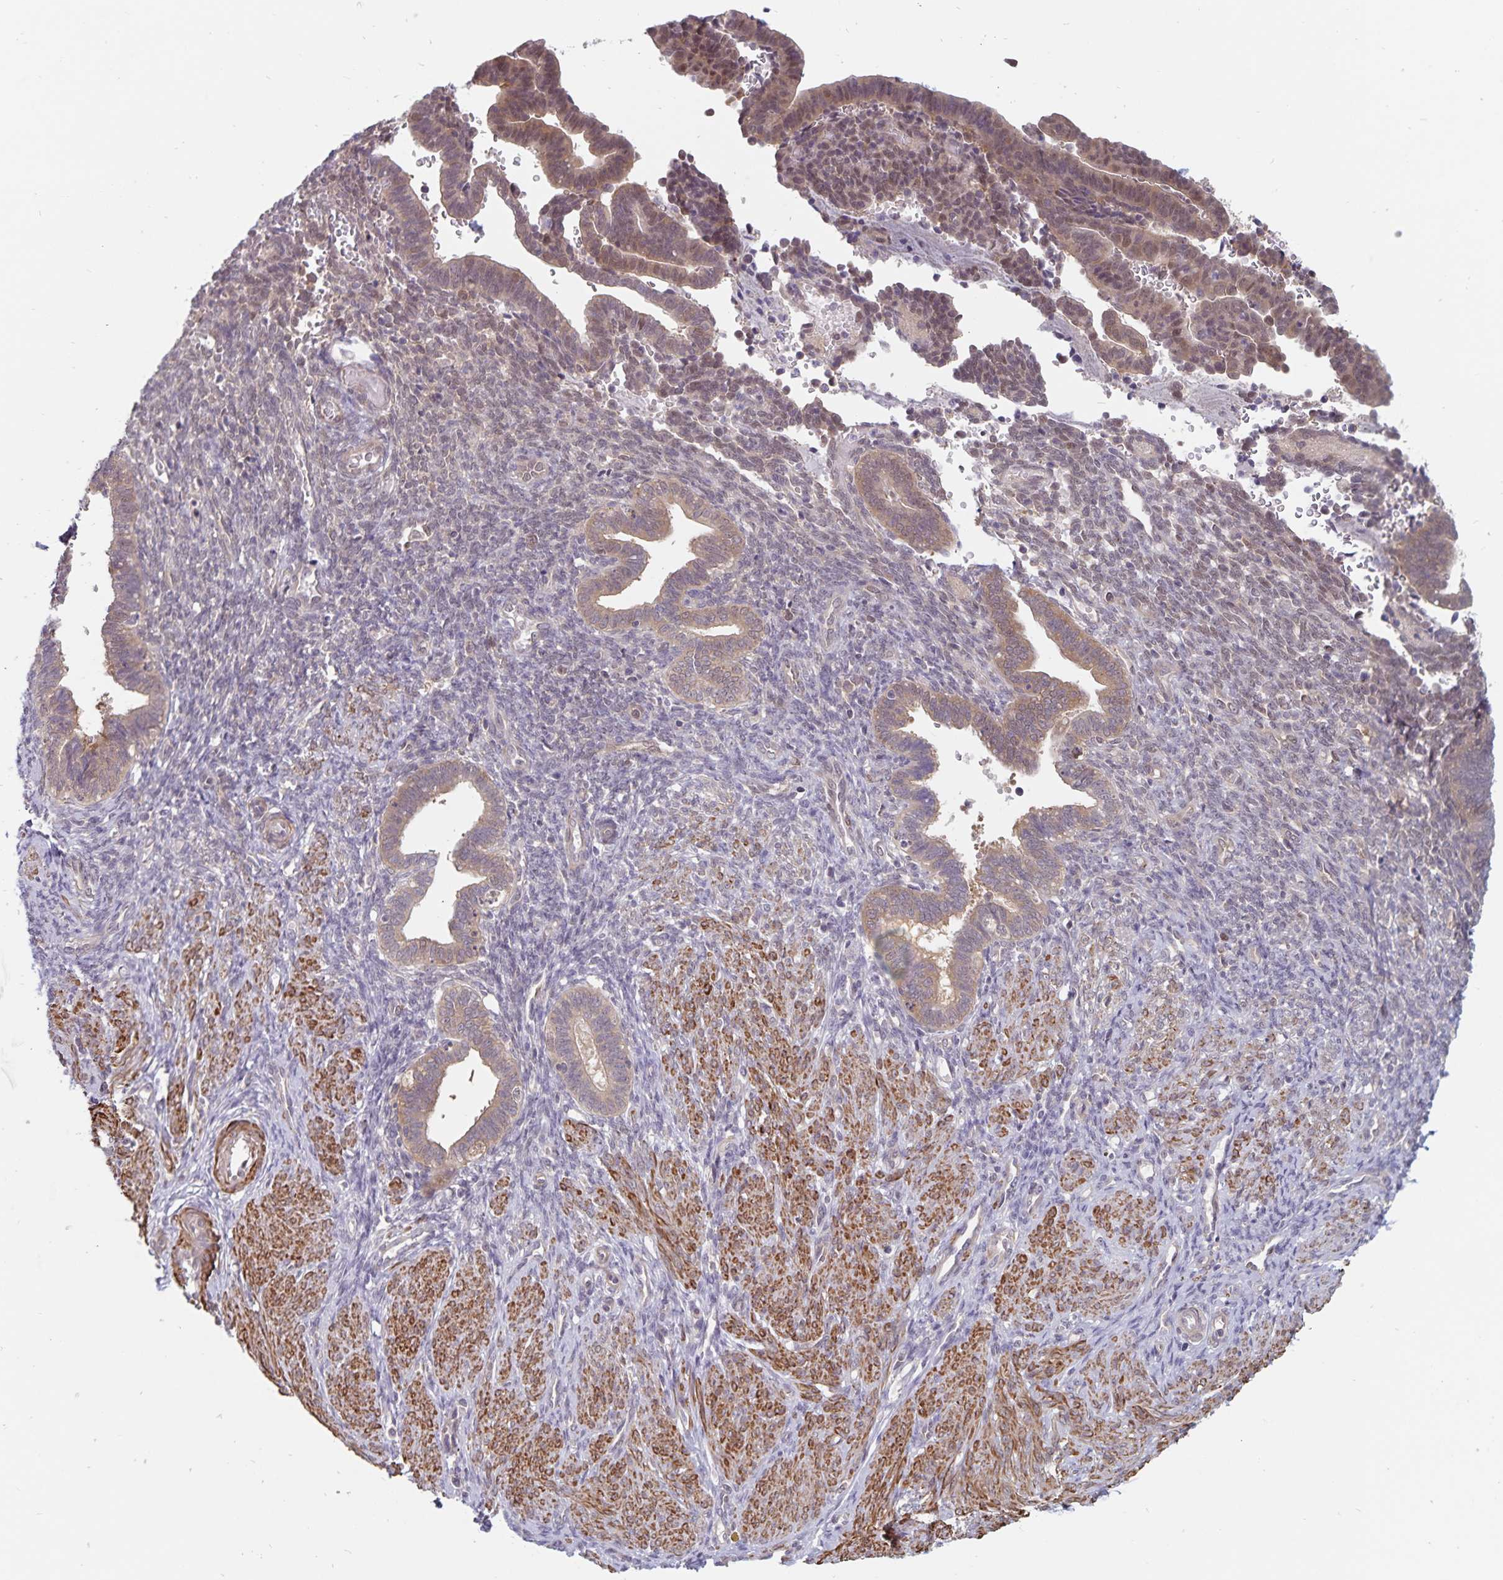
{"staining": {"intensity": "negative", "quantity": "none", "location": "none"}, "tissue": "endometrium", "cell_type": "Cells in endometrial stroma", "image_type": "normal", "snomed": [{"axis": "morphology", "description": "Normal tissue, NOS"}, {"axis": "topography", "description": "Endometrium"}], "caption": "Unremarkable endometrium was stained to show a protein in brown. There is no significant positivity in cells in endometrial stroma. (Immunohistochemistry, brightfield microscopy, high magnification).", "gene": "BAG6", "patient": {"sex": "female", "age": 34}}